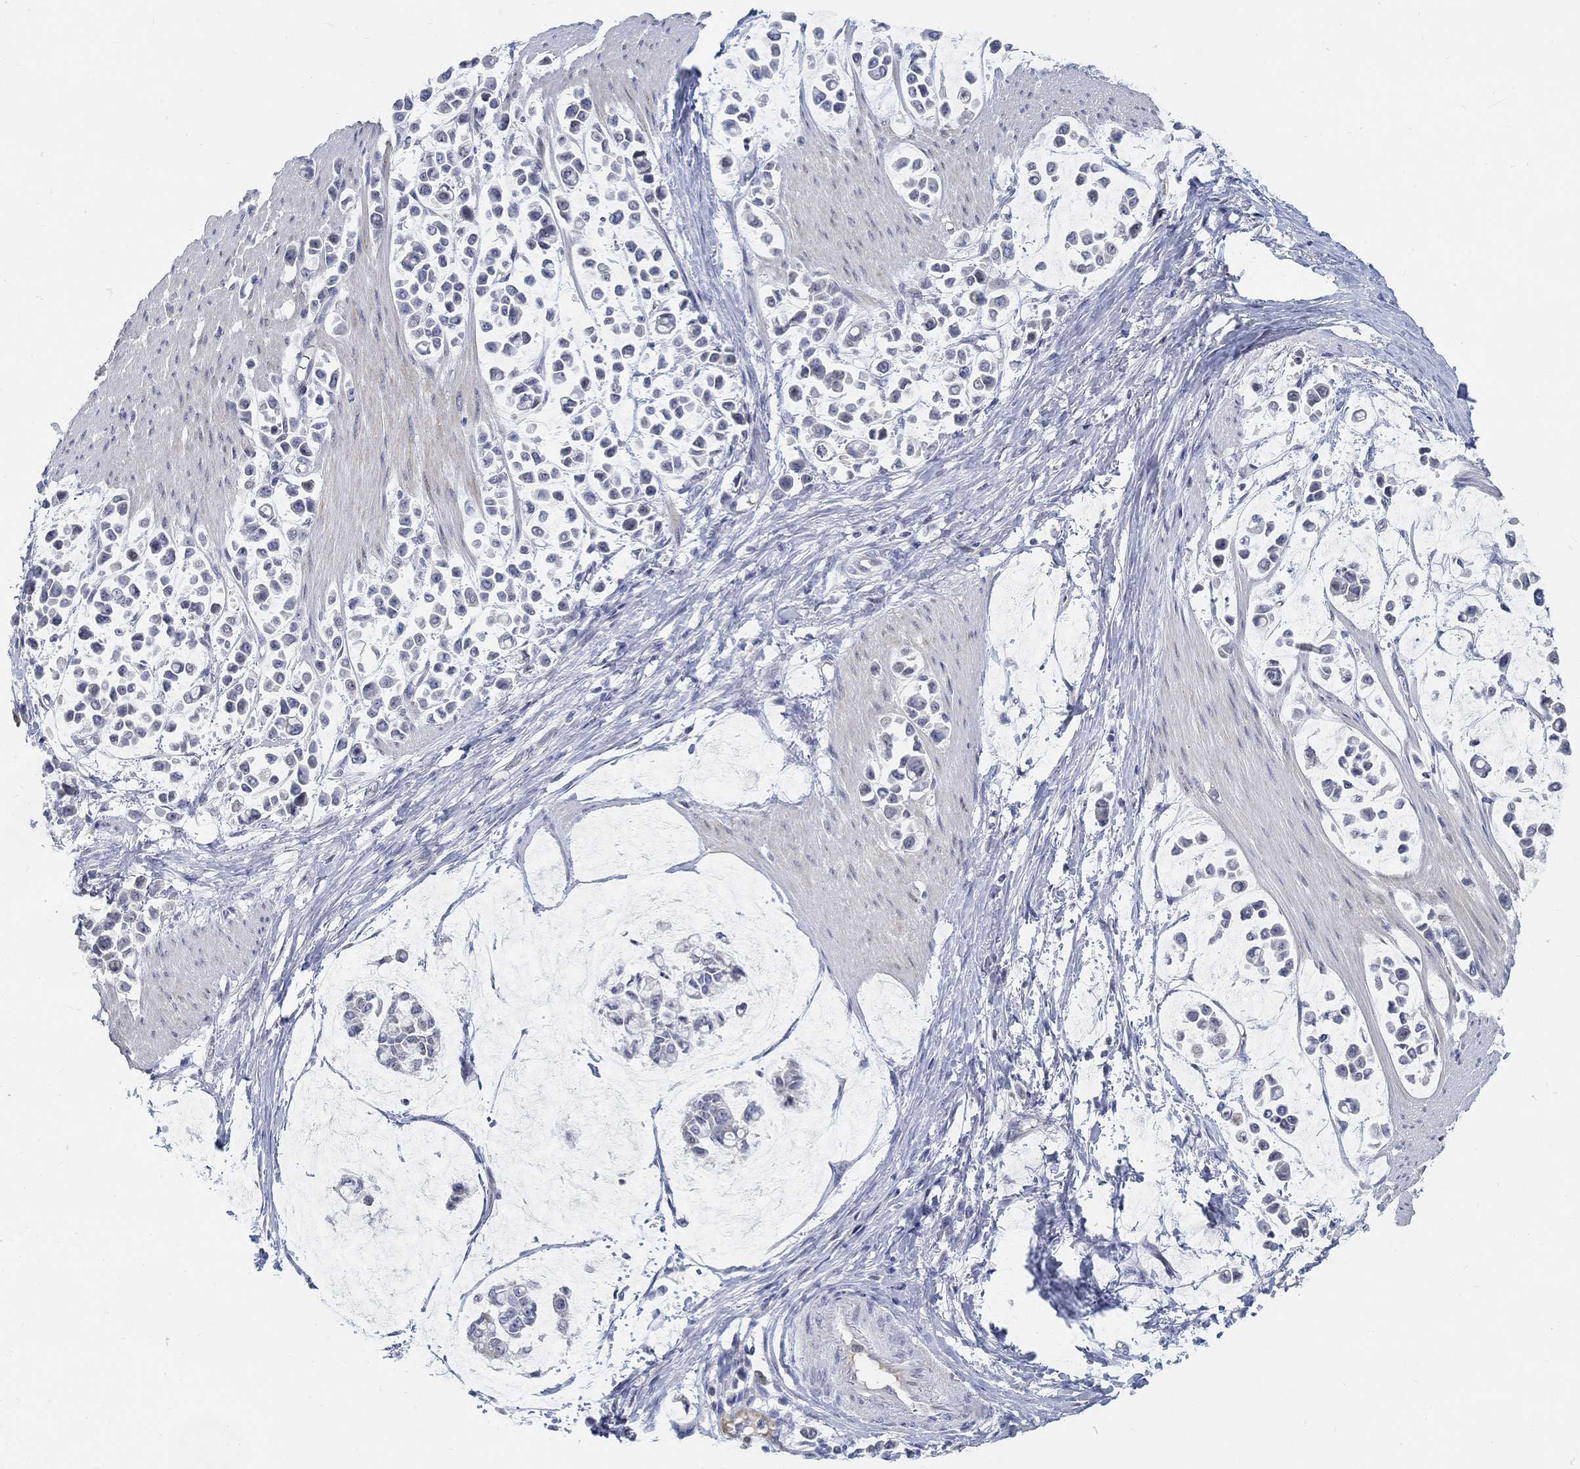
{"staining": {"intensity": "negative", "quantity": "none", "location": "none"}, "tissue": "stomach cancer", "cell_type": "Tumor cells", "image_type": "cancer", "snomed": [{"axis": "morphology", "description": "Adenocarcinoma, NOS"}, {"axis": "topography", "description": "Stomach"}], "caption": "This is a photomicrograph of immunohistochemistry (IHC) staining of adenocarcinoma (stomach), which shows no staining in tumor cells.", "gene": "SNTG2", "patient": {"sex": "male", "age": 82}}